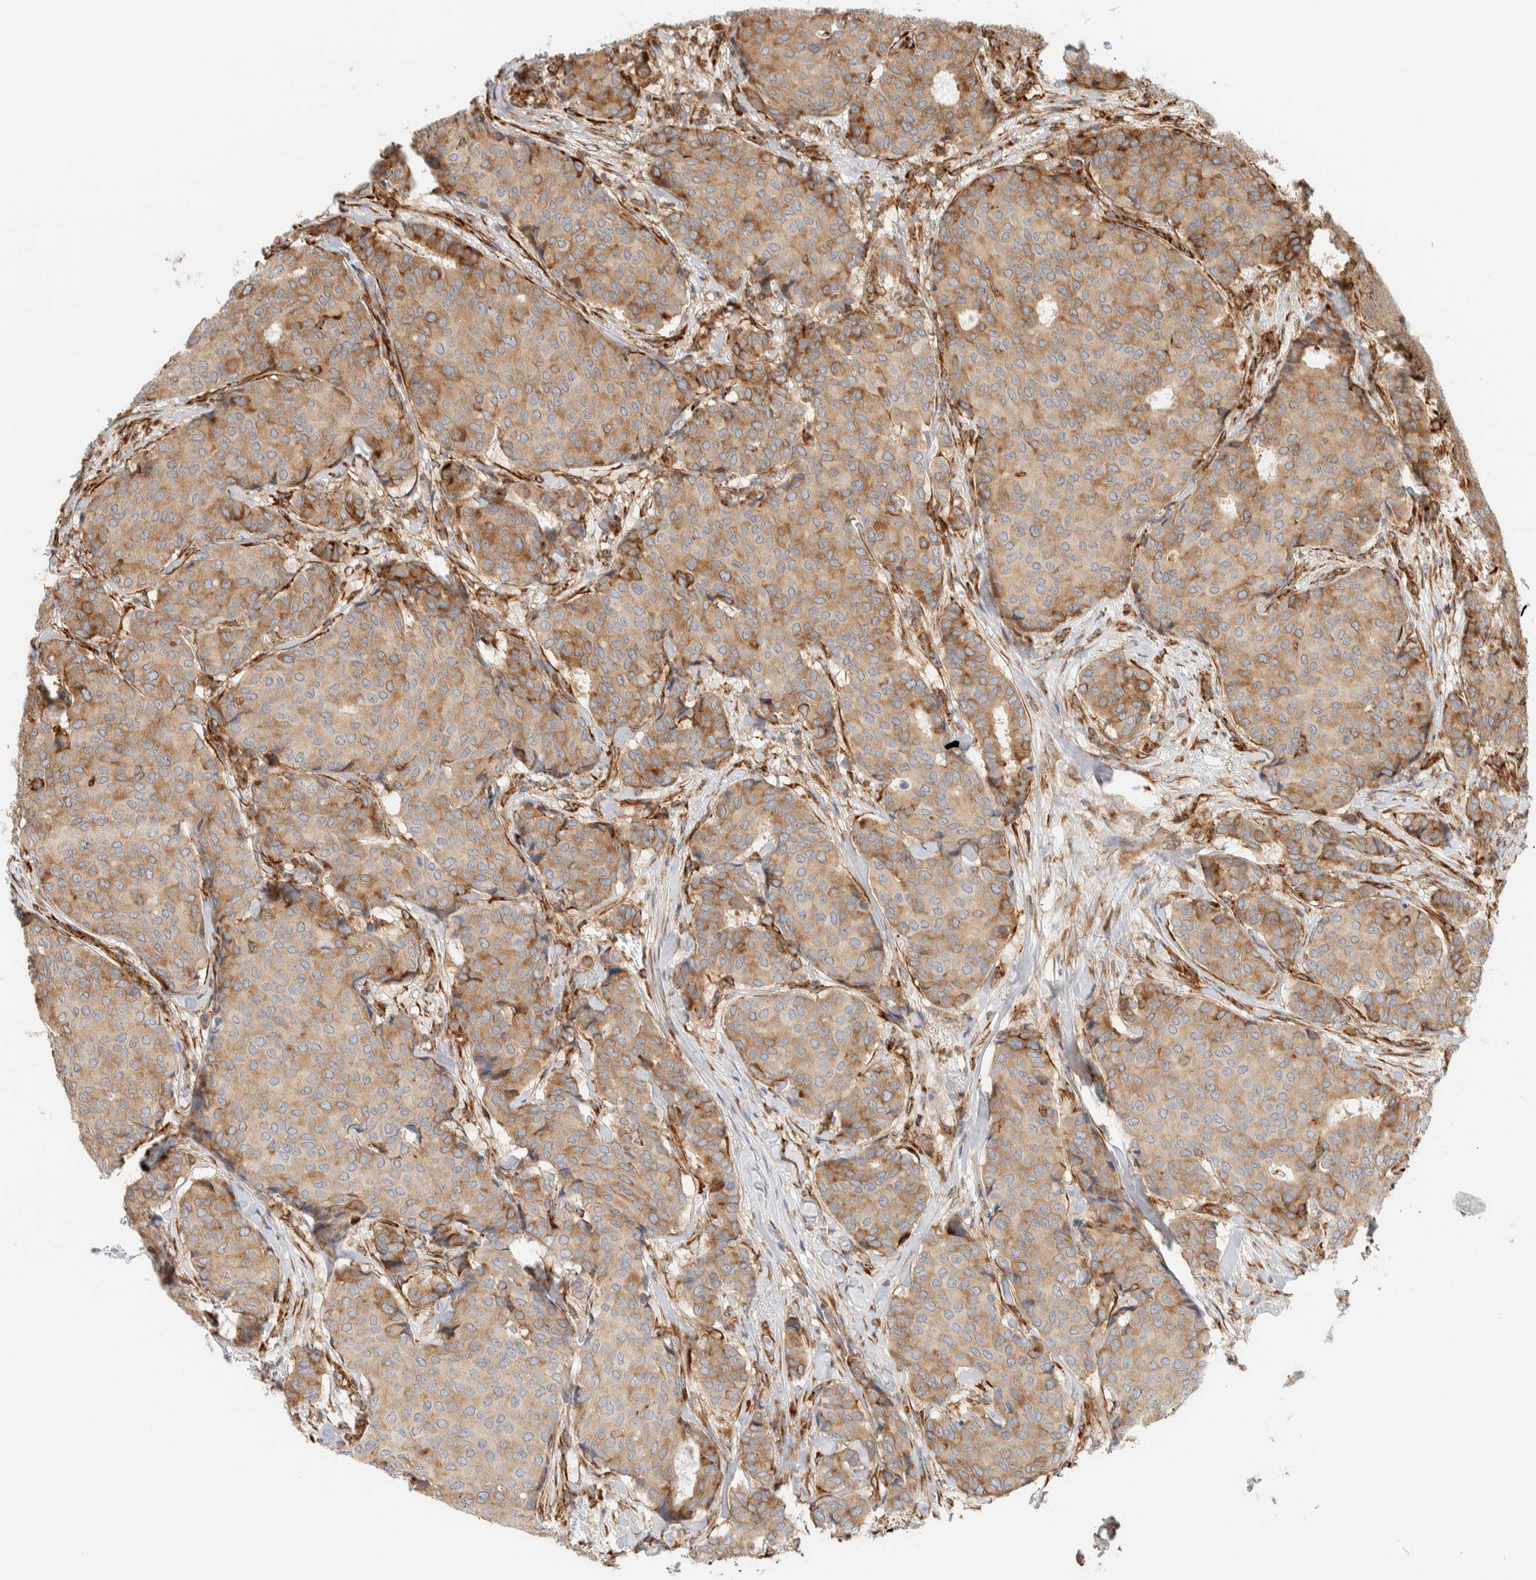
{"staining": {"intensity": "moderate", "quantity": ">75%", "location": "cytoplasmic/membranous"}, "tissue": "breast cancer", "cell_type": "Tumor cells", "image_type": "cancer", "snomed": [{"axis": "morphology", "description": "Duct carcinoma"}, {"axis": "topography", "description": "Breast"}], "caption": "This histopathology image reveals immunohistochemistry staining of human breast intraductal carcinoma, with medium moderate cytoplasmic/membranous positivity in approximately >75% of tumor cells.", "gene": "LLGL2", "patient": {"sex": "female", "age": 75}}